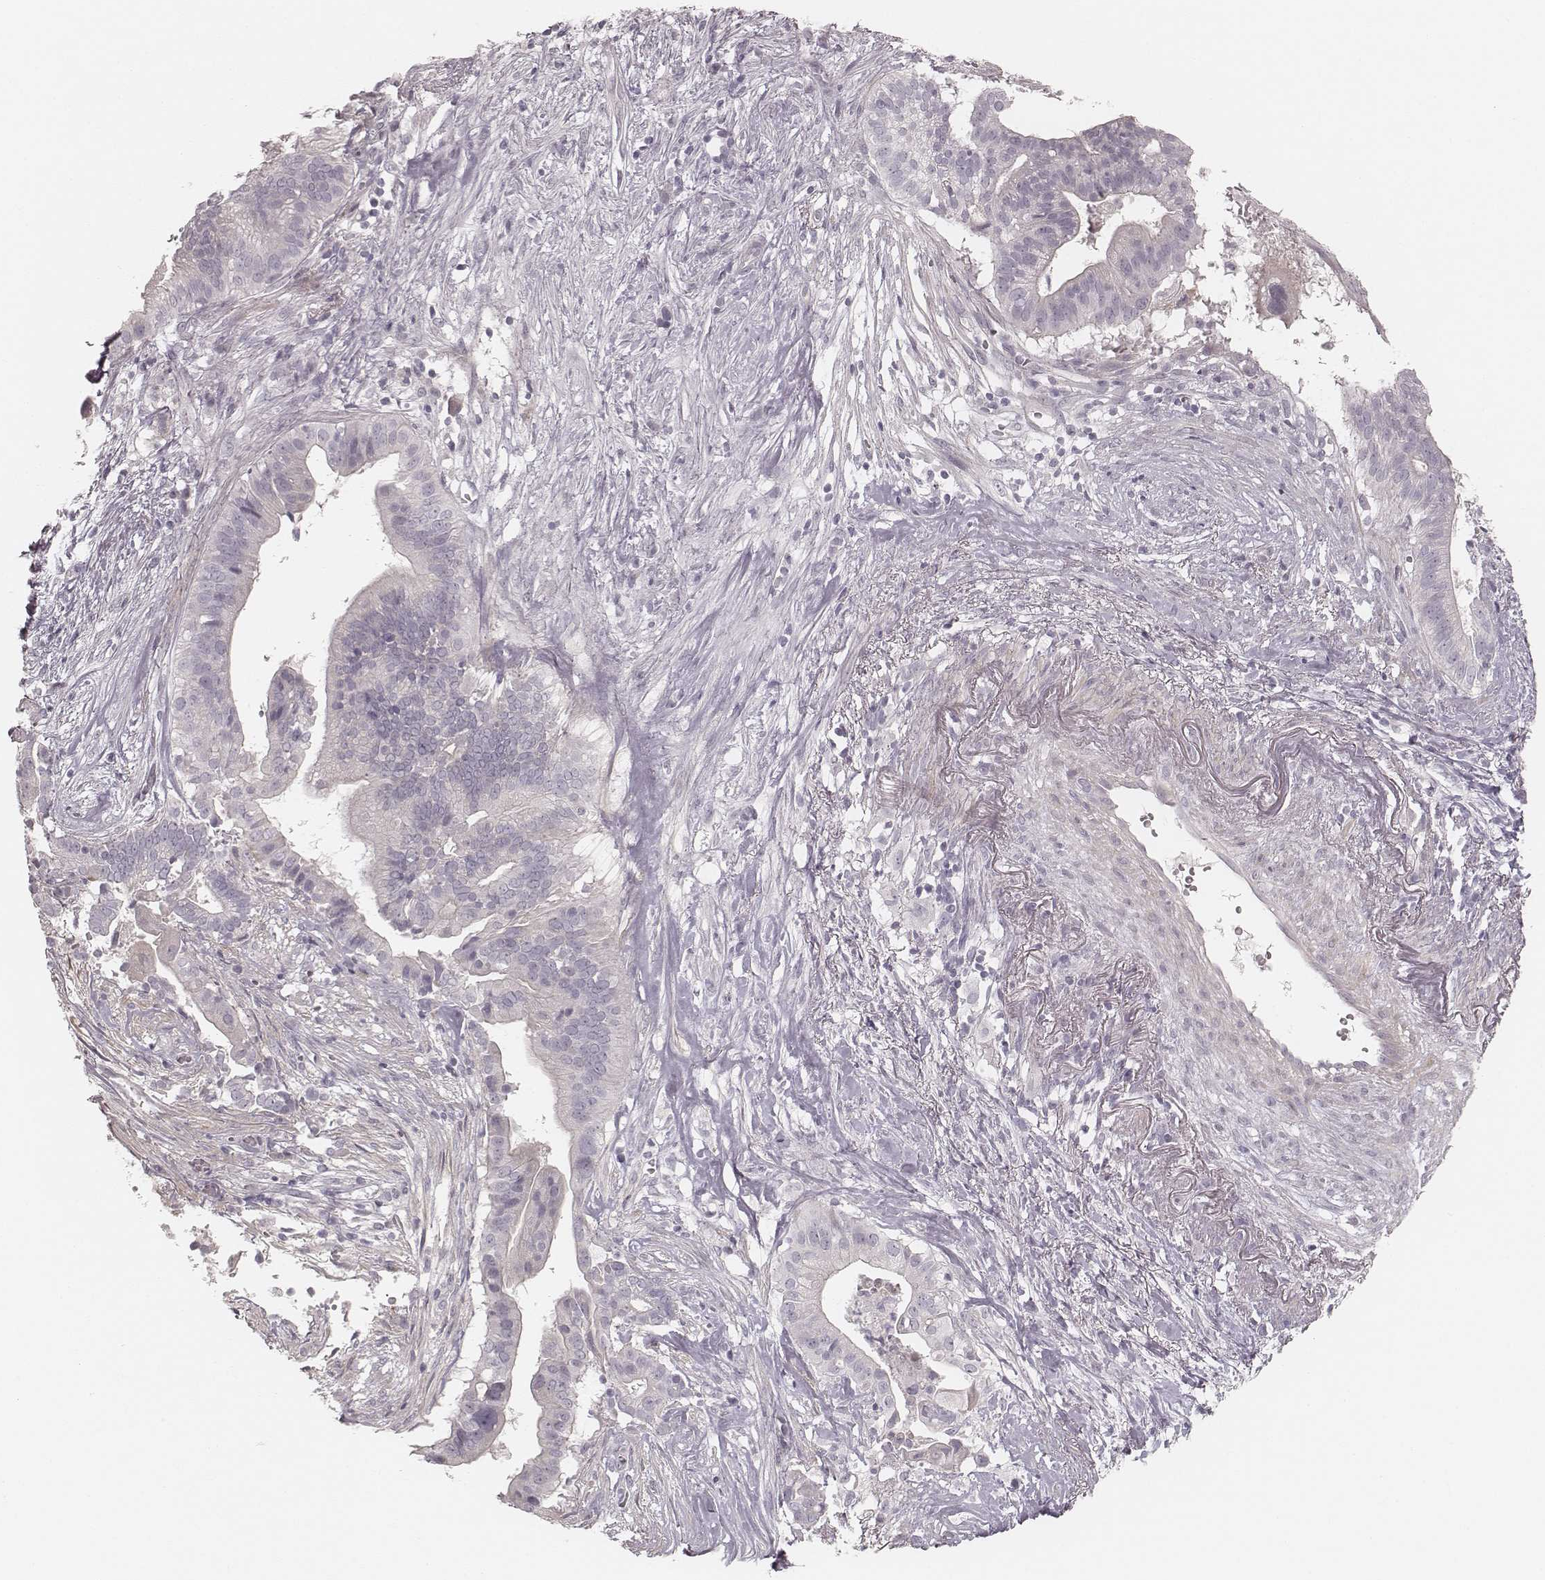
{"staining": {"intensity": "negative", "quantity": "none", "location": "none"}, "tissue": "pancreatic cancer", "cell_type": "Tumor cells", "image_type": "cancer", "snomed": [{"axis": "morphology", "description": "Adenocarcinoma, NOS"}, {"axis": "topography", "description": "Pancreas"}], "caption": "This is an immunohistochemistry (IHC) micrograph of pancreatic cancer. There is no expression in tumor cells.", "gene": "SPATA24", "patient": {"sex": "male", "age": 61}}